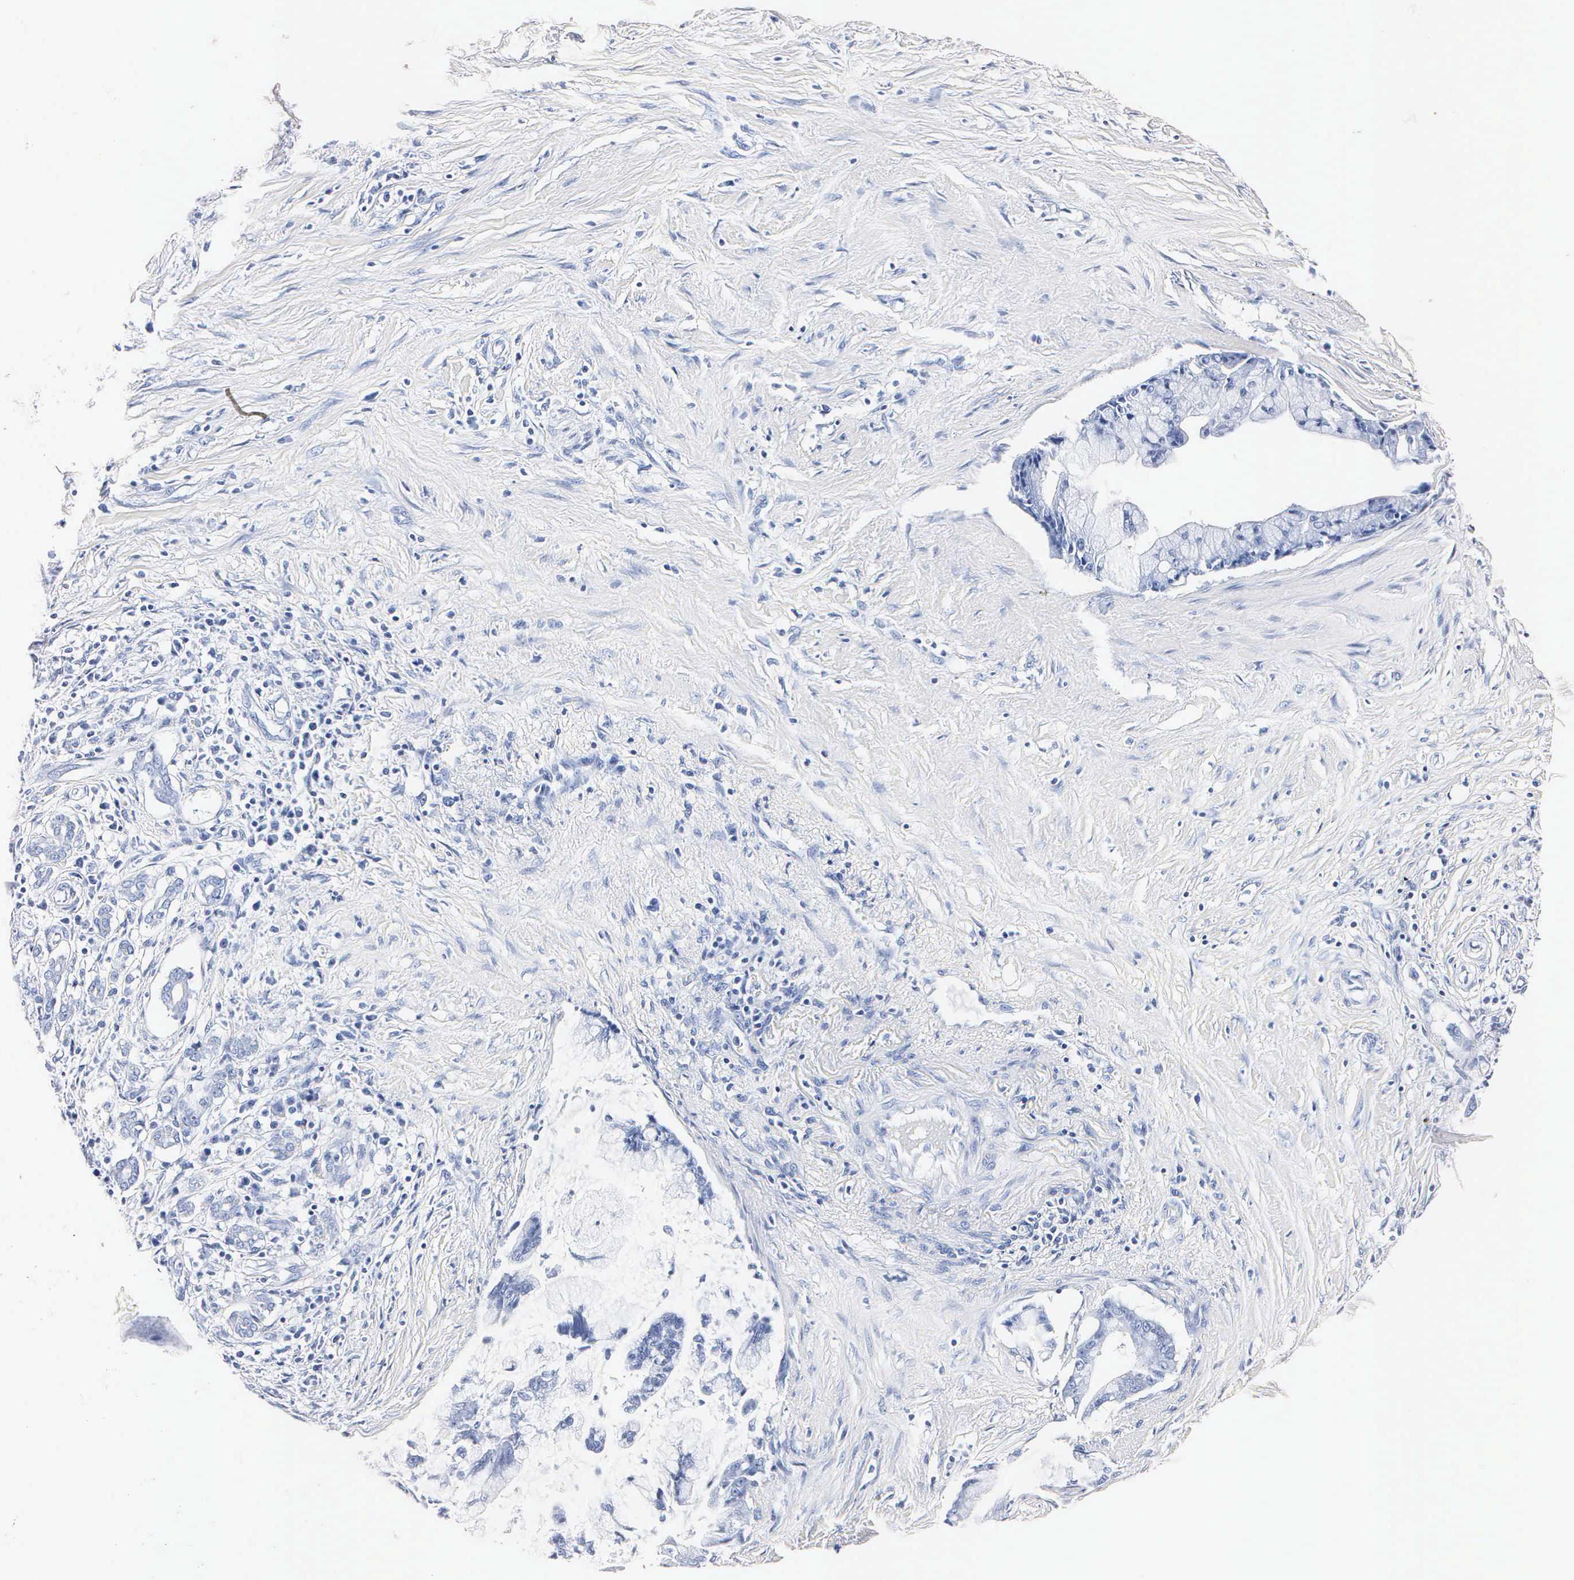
{"staining": {"intensity": "negative", "quantity": "none", "location": "none"}, "tissue": "pancreatic cancer", "cell_type": "Tumor cells", "image_type": "cancer", "snomed": [{"axis": "morphology", "description": "Adenocarcinoma, NOS"}, {"axis": "topography", "description": "Pancreas"}], "caption": "Photomicrograph shows no significant protein positivity in tumor cells of adenocarcinoma (pancreatic).", "gene": "MB", "patient": {"sex": "male", "age": 59}}